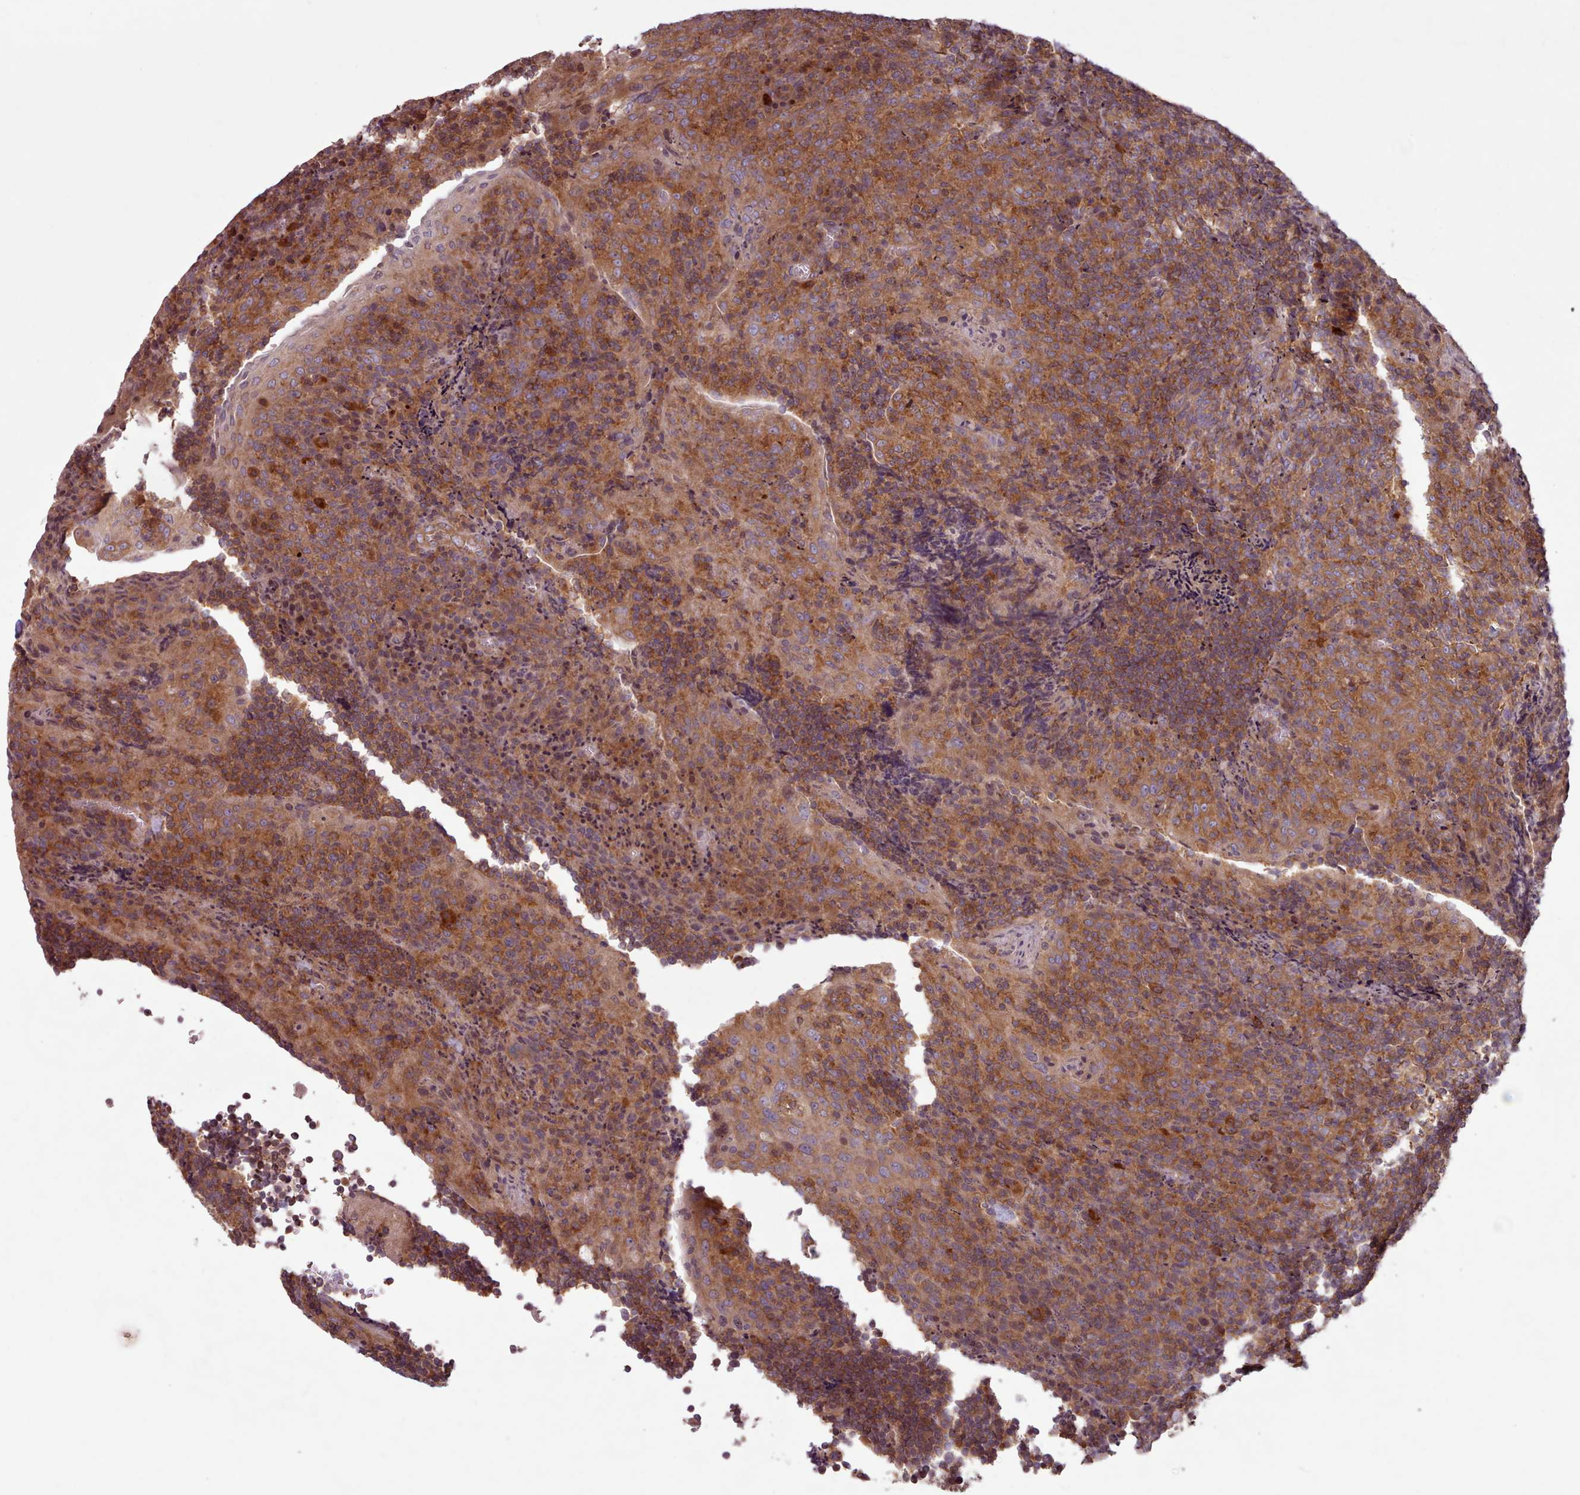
{"staining": {"intensity": "moderate", "quantity": ">75%", "location": "cytoplasmic/membranous"}, "tissue": "tonsil", "cell_type": "Germinal center cells", "image_type": "normal", "snomed": [{"axis": "morphology", "description": "Normal tissue, NOS"}, {"axis": "topography", "description": "Tonsil"}], "caption": "Immunohistochemical staining of benign human tonsil demonstrates >75% levels of moderate cytoplasmic/membranous protein expression in approximately >75% of germinal center cells.", "gene": "WASHC2A", "patient": {"sex": "male", "age": 17}}